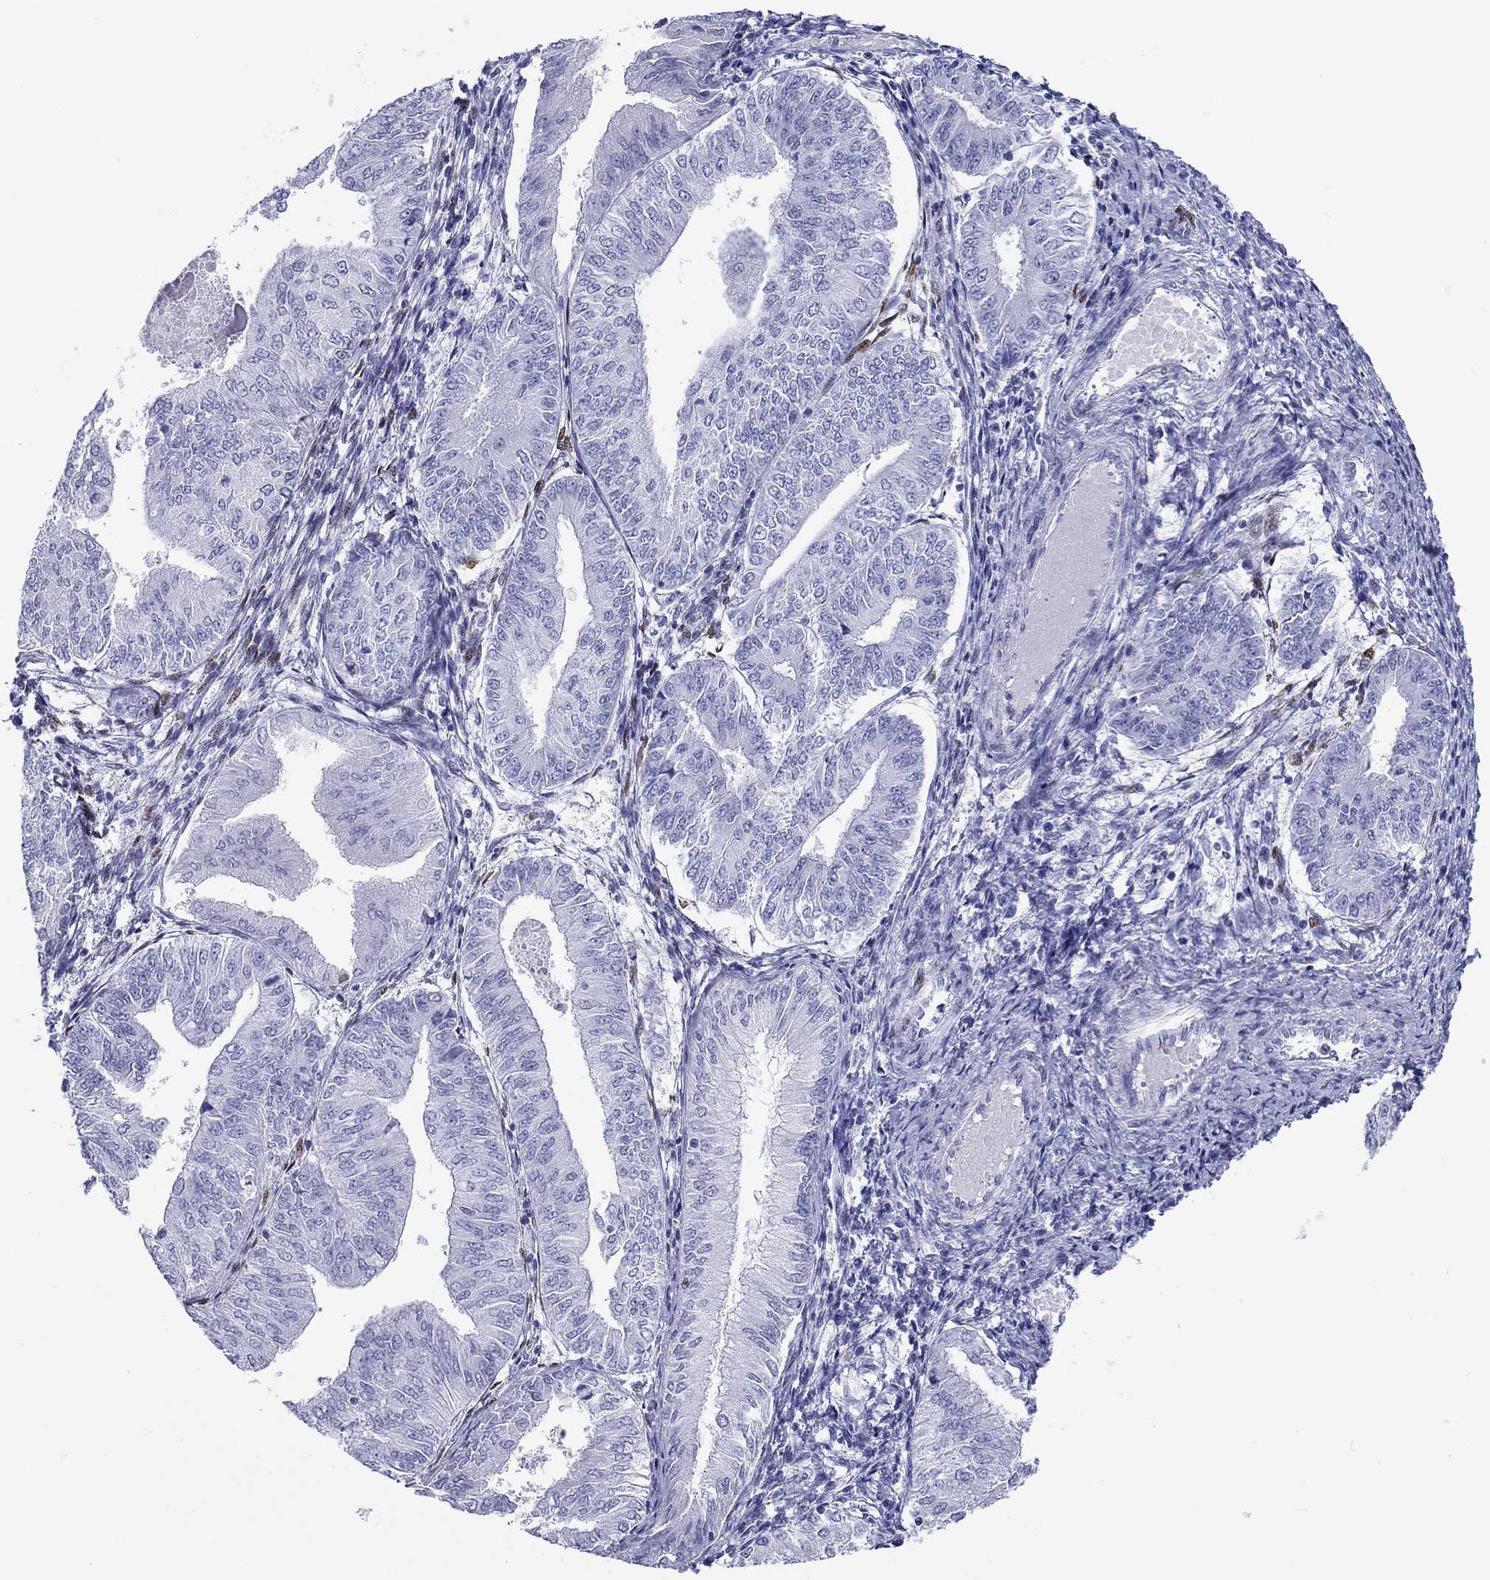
{"staining": {"intensity": "negative", "quantity": "none", "location": "none"}, "tissue": "endometrial cancer", "cell_type": "Tumor cells", "image_type": "cancer", "snomed": [{"axis": "morphology", "description": "Adenocarcinoma, NOS"}, {"axis": "topography", "description": "Endometrium"}], "caption": "DAB immunohistochemical staining of endometrial cancer (adenocarcinoma) reveals no significant positivity in tumor cells. The staining was performed using DAB to visualize the protein expression in brown, while the nuclei were stained in blue with hematoxylin (Magnification: 20x).", "gene": "H1-1", "patient": {"sex": "female", "age": 53}}